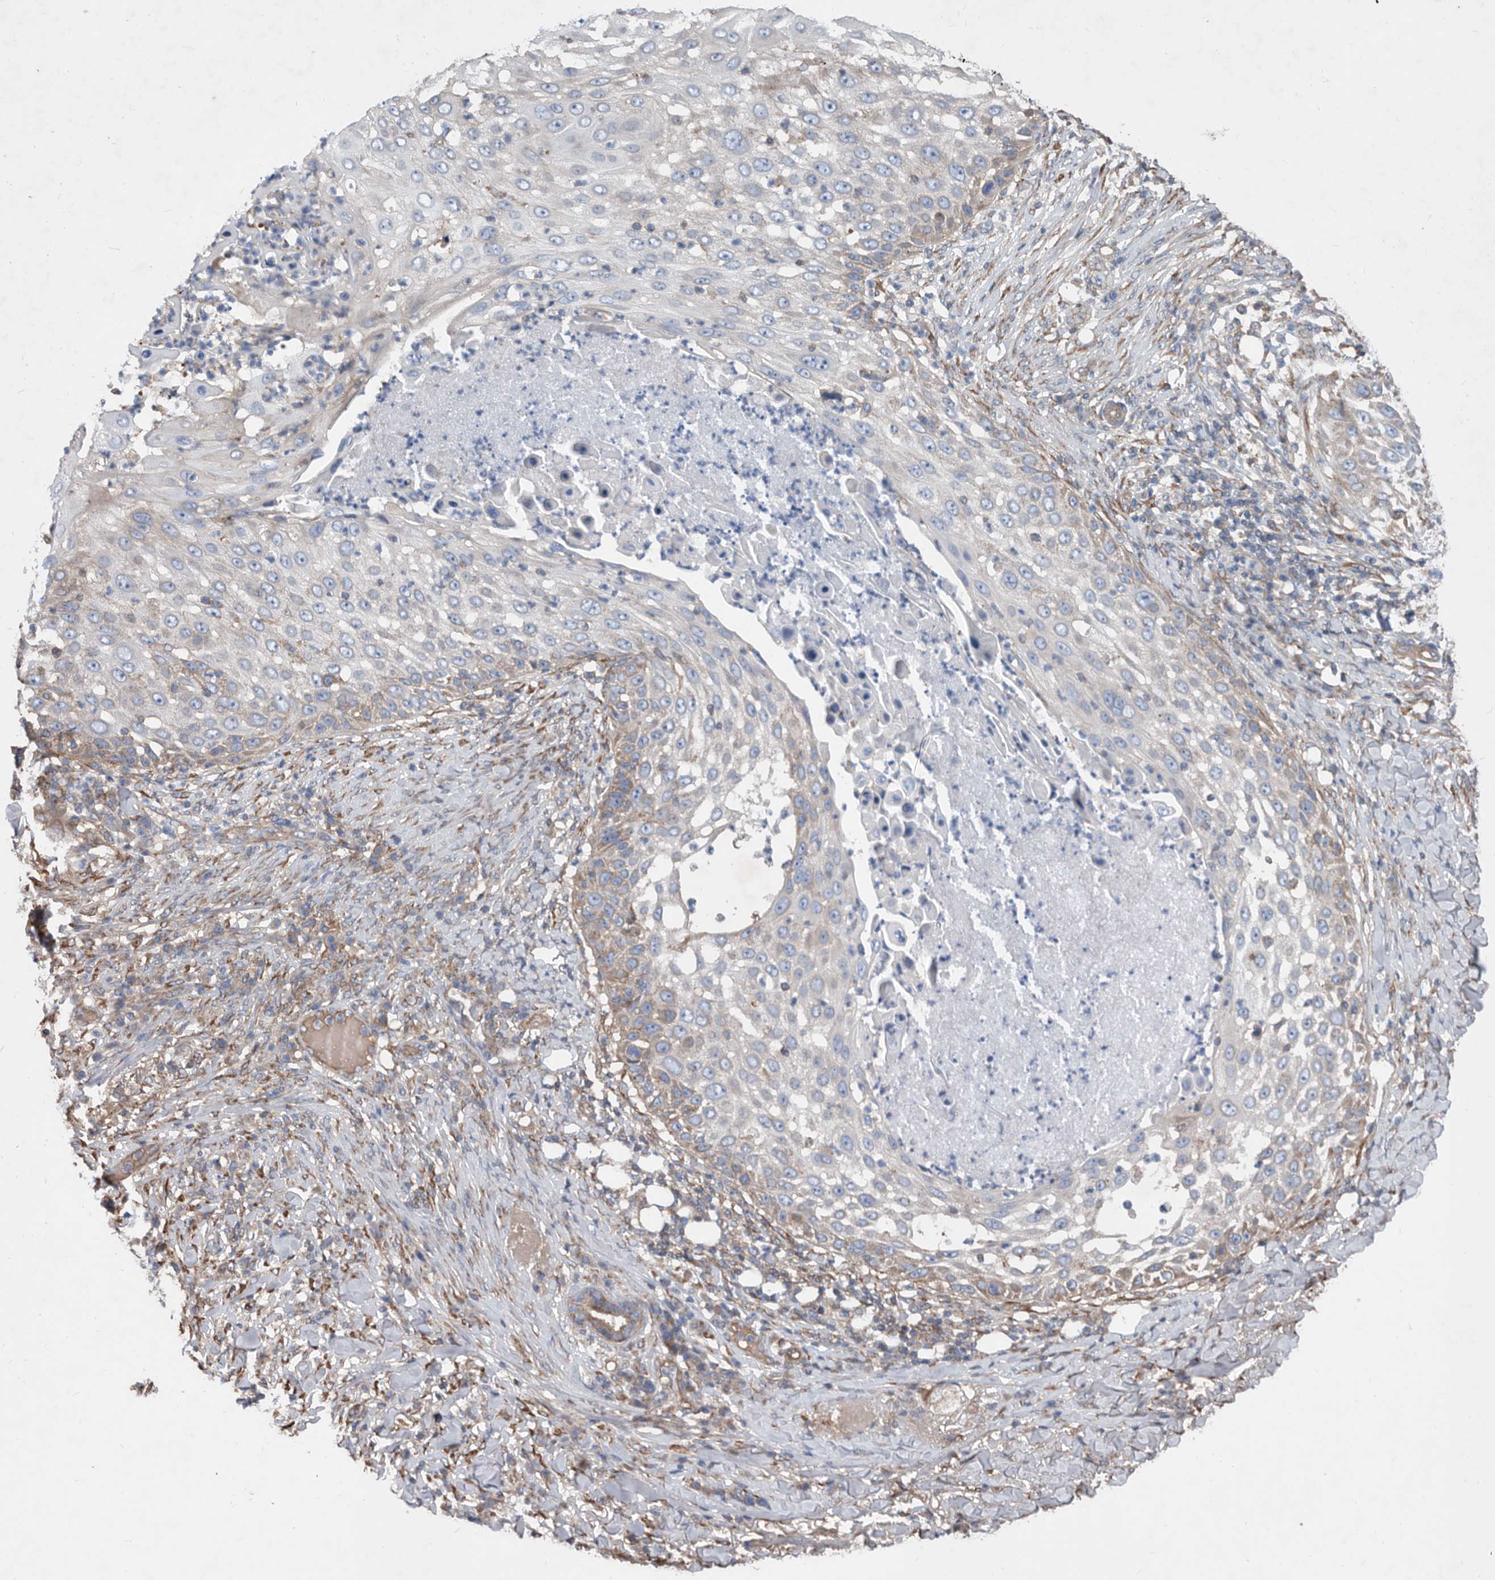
{"staining": {"intensity": "weak", "quantity": "<25%", "location": "cytoplasmic/membranous"}, "tissue": "skin cancer", "cell_type": "Tumor cells", "image_type": "cancer", "snomed": [{"axis": "morphology", "description": "Squamous cell carcinoma, NOS"}, {"axis": "topography", "description": "Skin"}], "caption": "Immunohistochemistry of skin squamous cell carcinoma displays no positivity in tumor cells. (Immunohistochemistry, brightfield microscopy, high magnification).", "gene": "ATP13A3", "patient": {"sex": "female", "age": 44}}